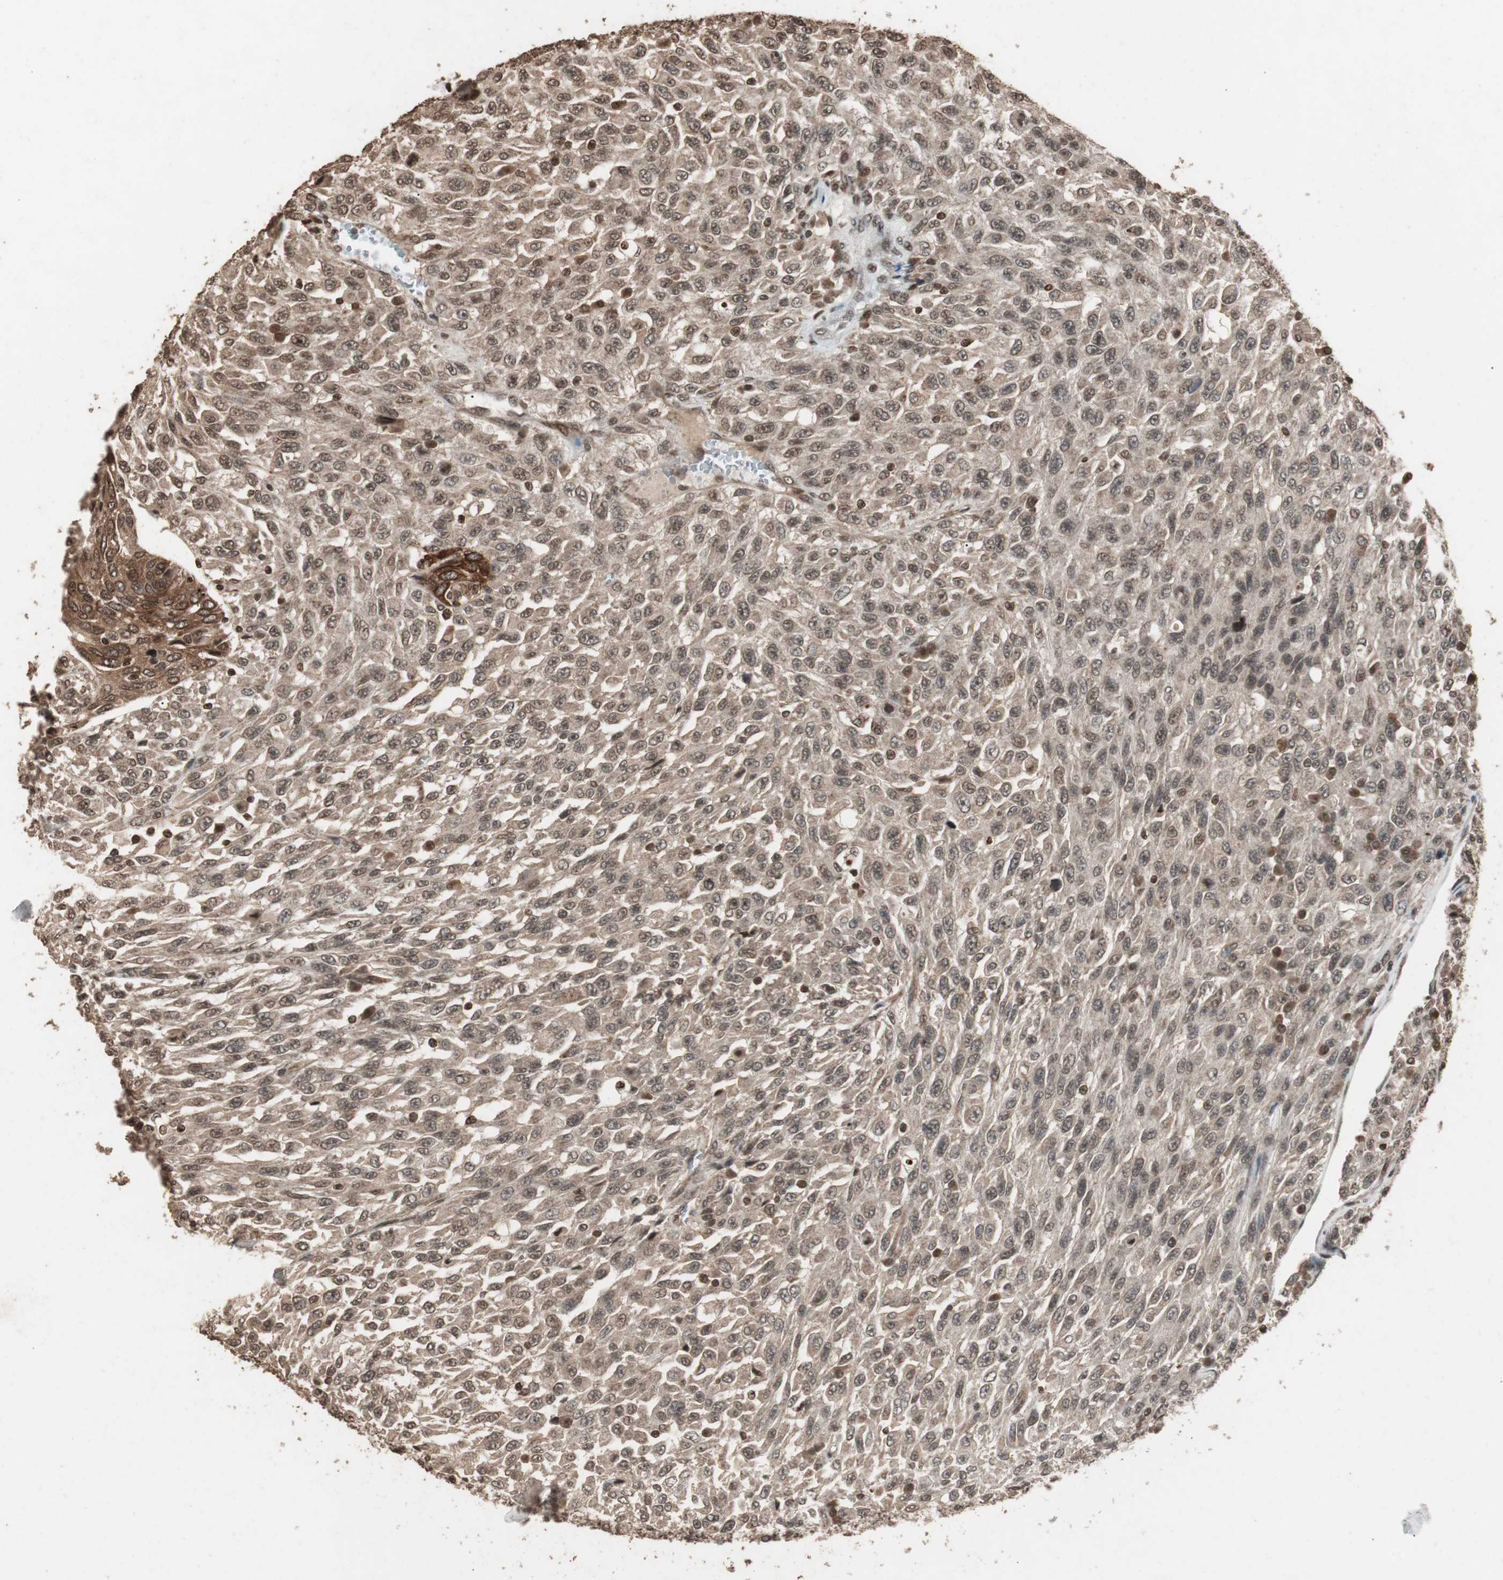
{"staining": {"intensity": "moderate", "quantity": ">75%", "location": "cytoplasmic/membranous,nuclear"}, "tissue": "urothelial cancer", "cell_type": "Tumor cells", "image_type": "cancer", "snomed": [{"axis": "morphology", "description": "Urothelial carcinoma, High grade"}, {"axis": "topography", "description": "Urinary bladder"}], "caption": "Tumor cells demonstrate medium levels of moderate cytoplasmic/membranous and nuclear staining in about >75% of cells in urothelial cancer.", "gene": "ZFC3H1", "patient": {"sex": "male", "age": 66}}